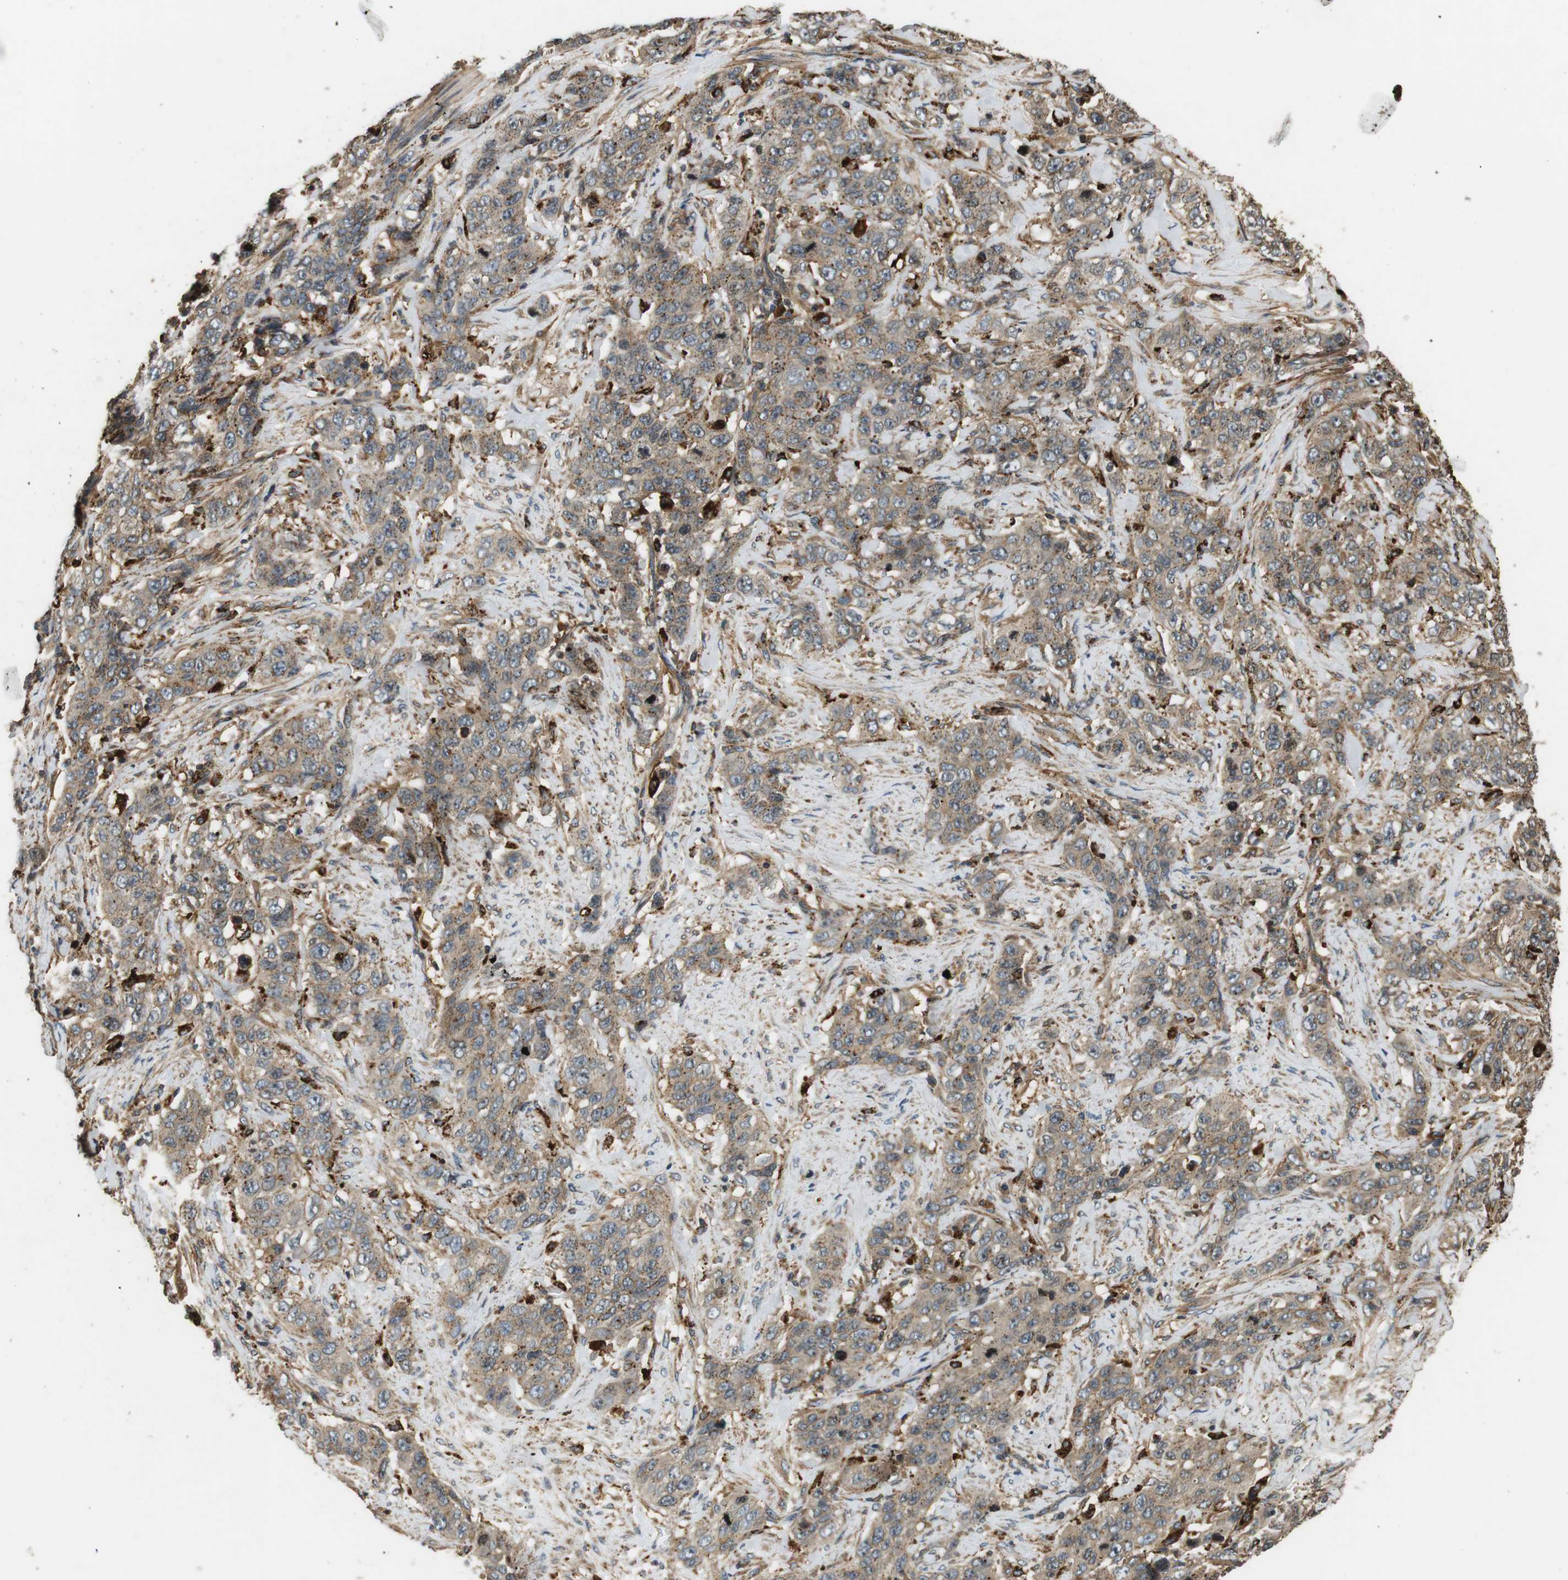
{"staining": {"intensity": "weak", "quantity": ">75%", "location": "cytoplasmic/membranous"}, "tissue": "stomach cancer", "cell_type": "Tumor cells", "image_type": "cancer", "snomed": [{"axis": "morphology", "description": "Adenocarcinoma, NOS"}, {"axis": "topography", "description": "Stomach"}], "caption": "IHC micrograph of neoplastic tissue: stomach adenocarcinoma stained using IHC reveals low levels of weak protein expression localized specifically in the cytoplasmic/membranous of tumor cells, appearing as a cytoplasmic/membranous brown color.", "gene": "TXNRD1", "patient": {"sex": "male", "age": 48}}